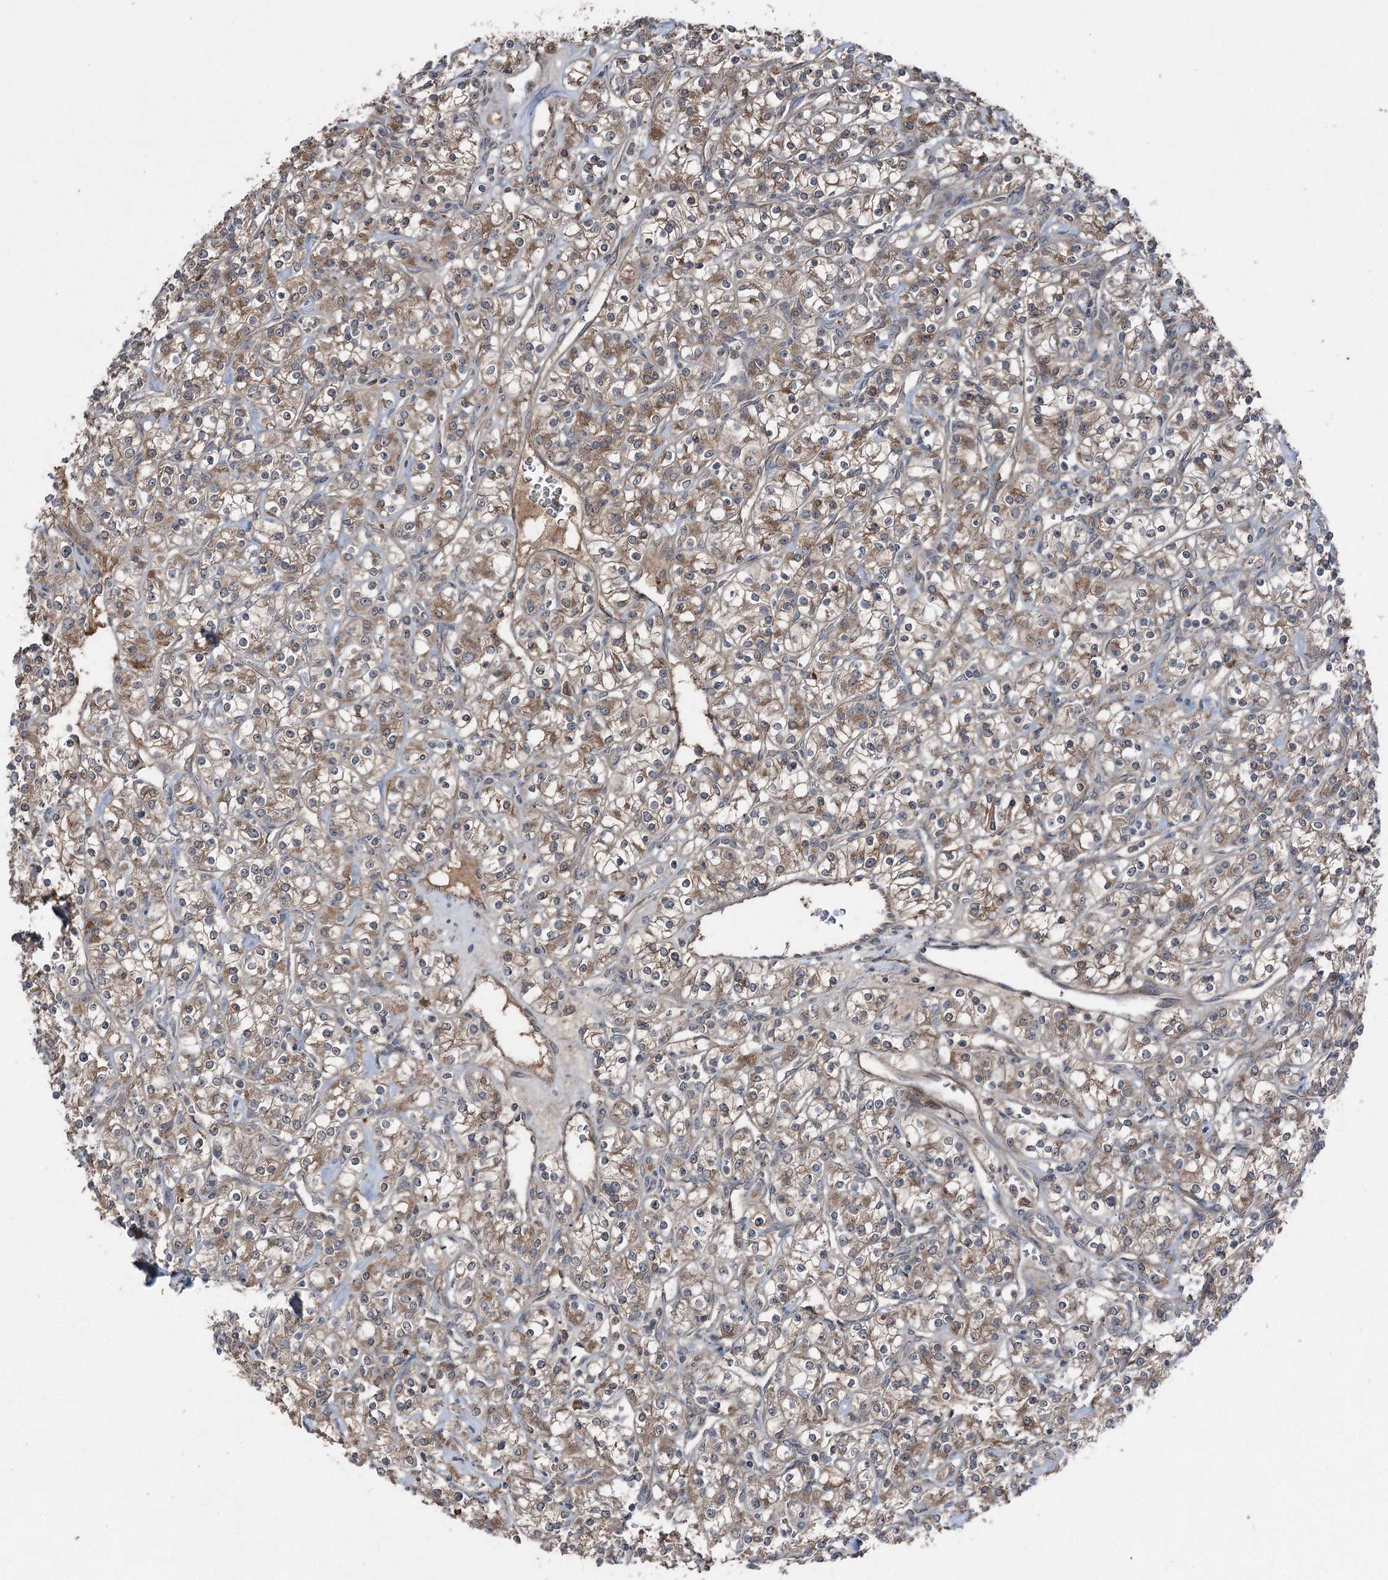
{"staining": {"intensity": "weak", "quantity": ">75%", "location": "cytoplasmic/membranous"}, "tissue": "renal cancer", "cell_type": "Tumor cells", "image_type": "cancer", "snomed": [{"axis": "morphology", "description": "Adenocarcinoma, NOS"}, {"axis": "topography", "description": "Kidney"}], "caption": "The immunohistochemical stain labels weak cytoplasmic/membranous staining in tumor cells of renal cancer tissue.", "gene": "MAPK8IP2", "patient": {"sex": "male", "age": 77}}